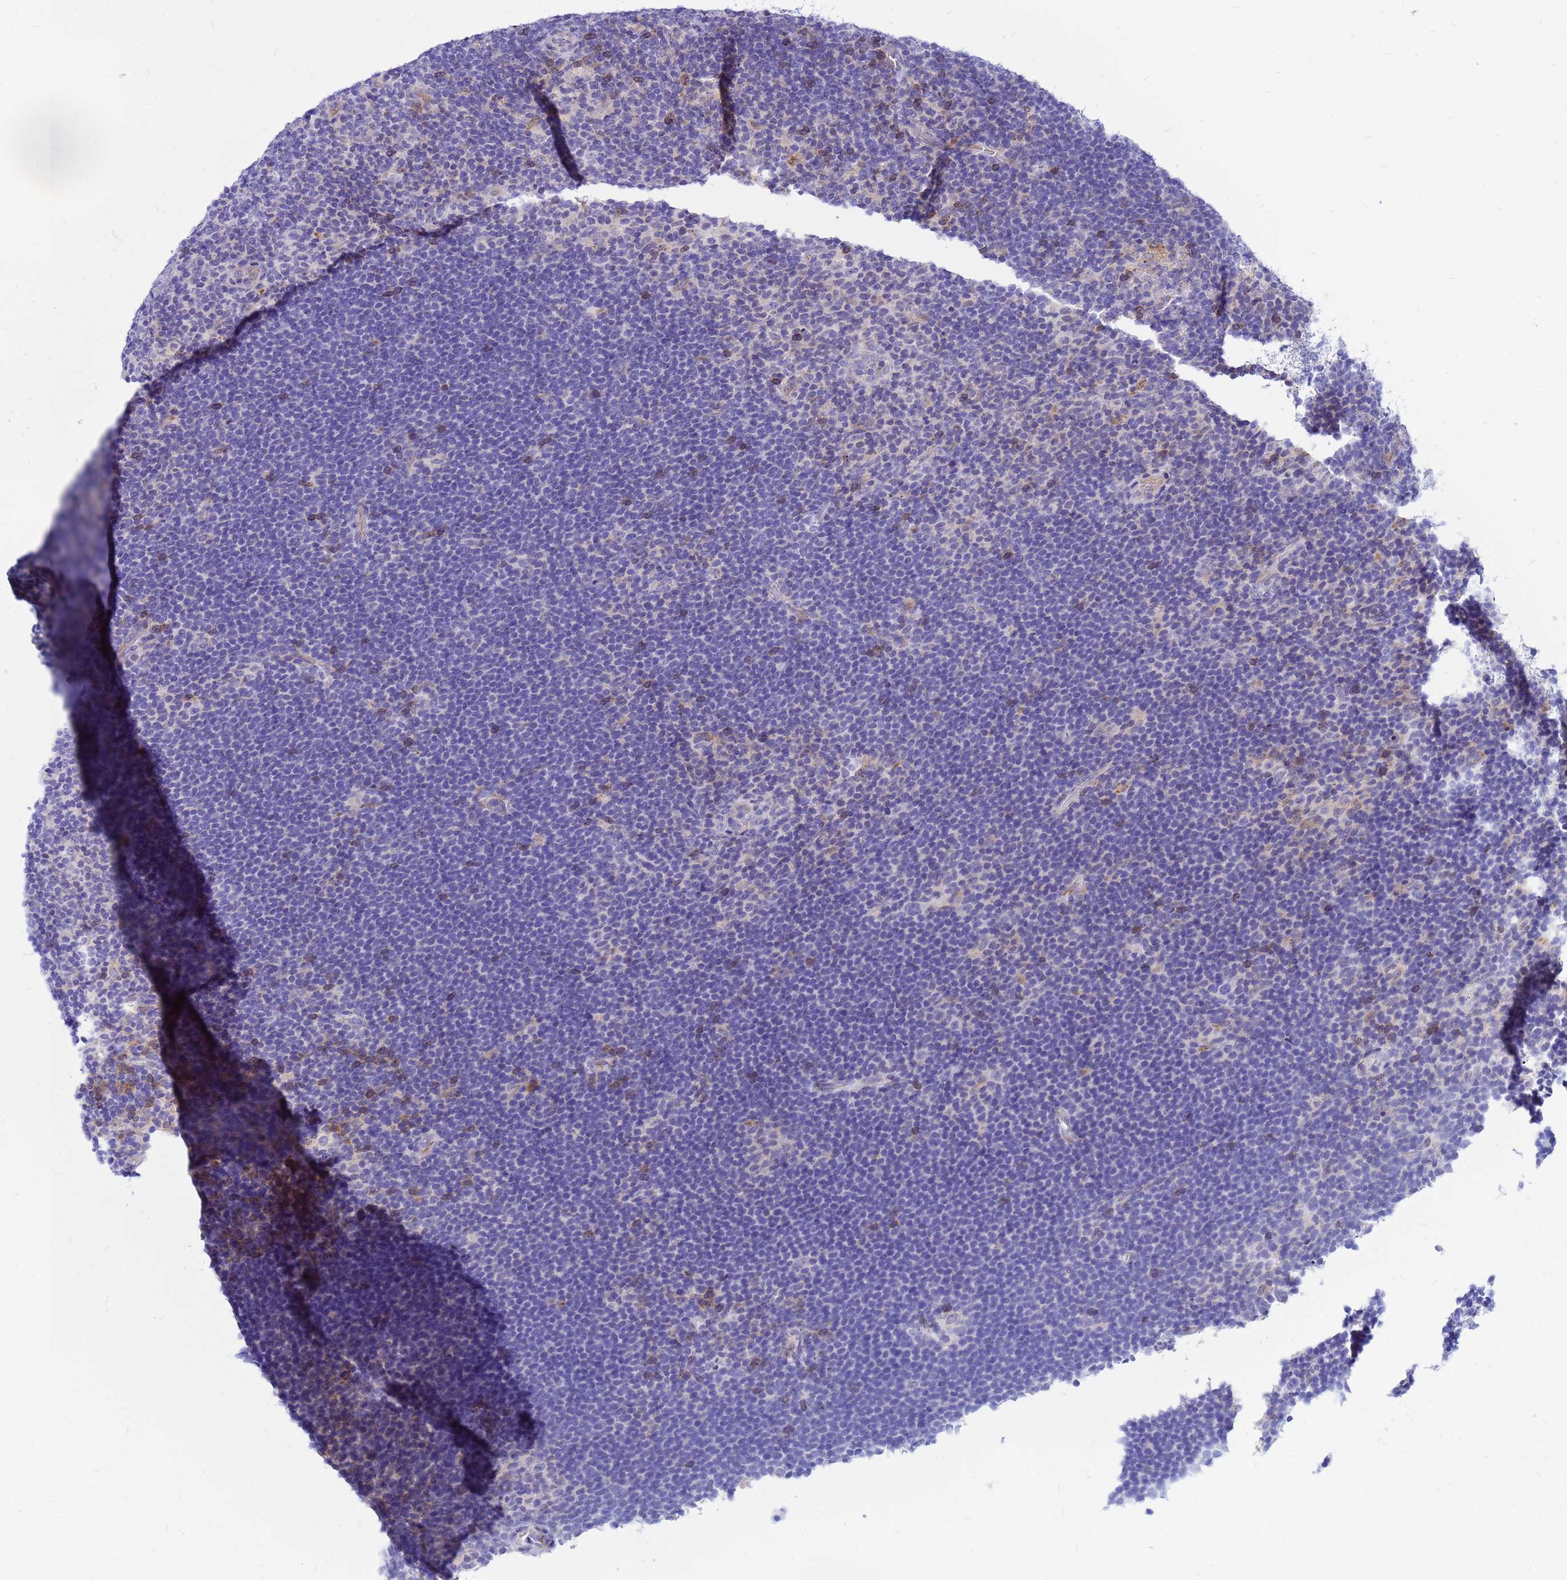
{"staining": {"intensity": "negative", "quantity": "none", "location": "none"}, "tissue": "lymphoma", "cell_type": "Tumor cells", "image_type": "cancer", "snomed": [{"axis": "morphology", "description": "Hodgkin's disease, NOS"}, {"axis": "topography", "description": "Lymph node"}], "caption": "Micrograph shows no significant protein staining in tumor cells of lymphoma.", "gene": "FHIP1A", "patient": {"sex": "female", "age": 57}}